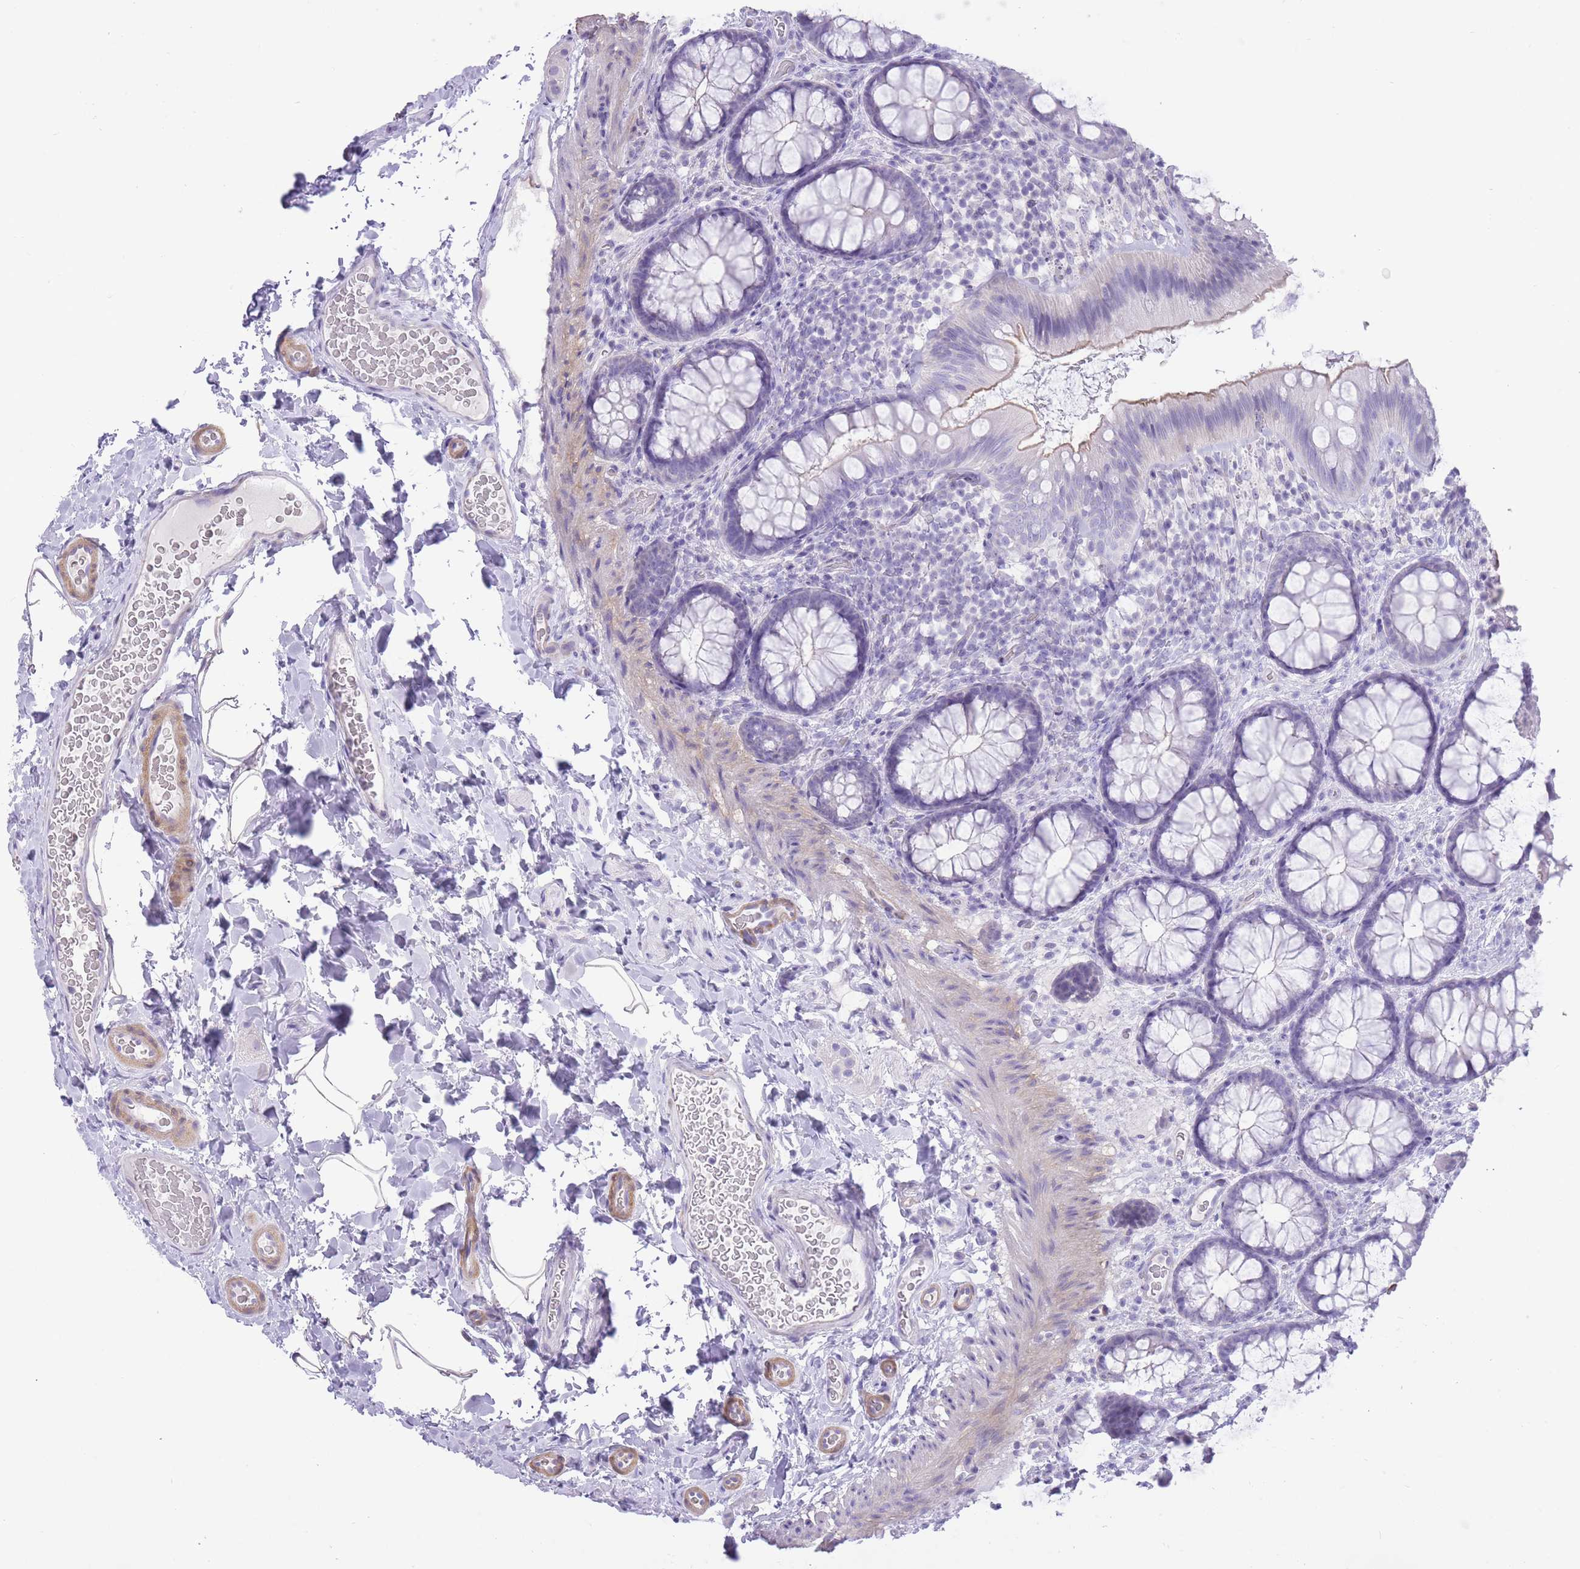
{"staining": {"intensity": "negative", "quantity": "none", "location": "none"}, "tissue": "colon", "cell_type": "Endothelial cells", "image_type": "normal", "snomed": [{"axis": "morphology", "description": "Normal tissue, NOS"}, {"axis": "topography", "description": "Colon"}], "caption": "This is an IHC image of unremarkable human colon. There is no expression in endothelial cells.", "gene": "OR11H12", "patient": {"sex": "male", "age": 46}}